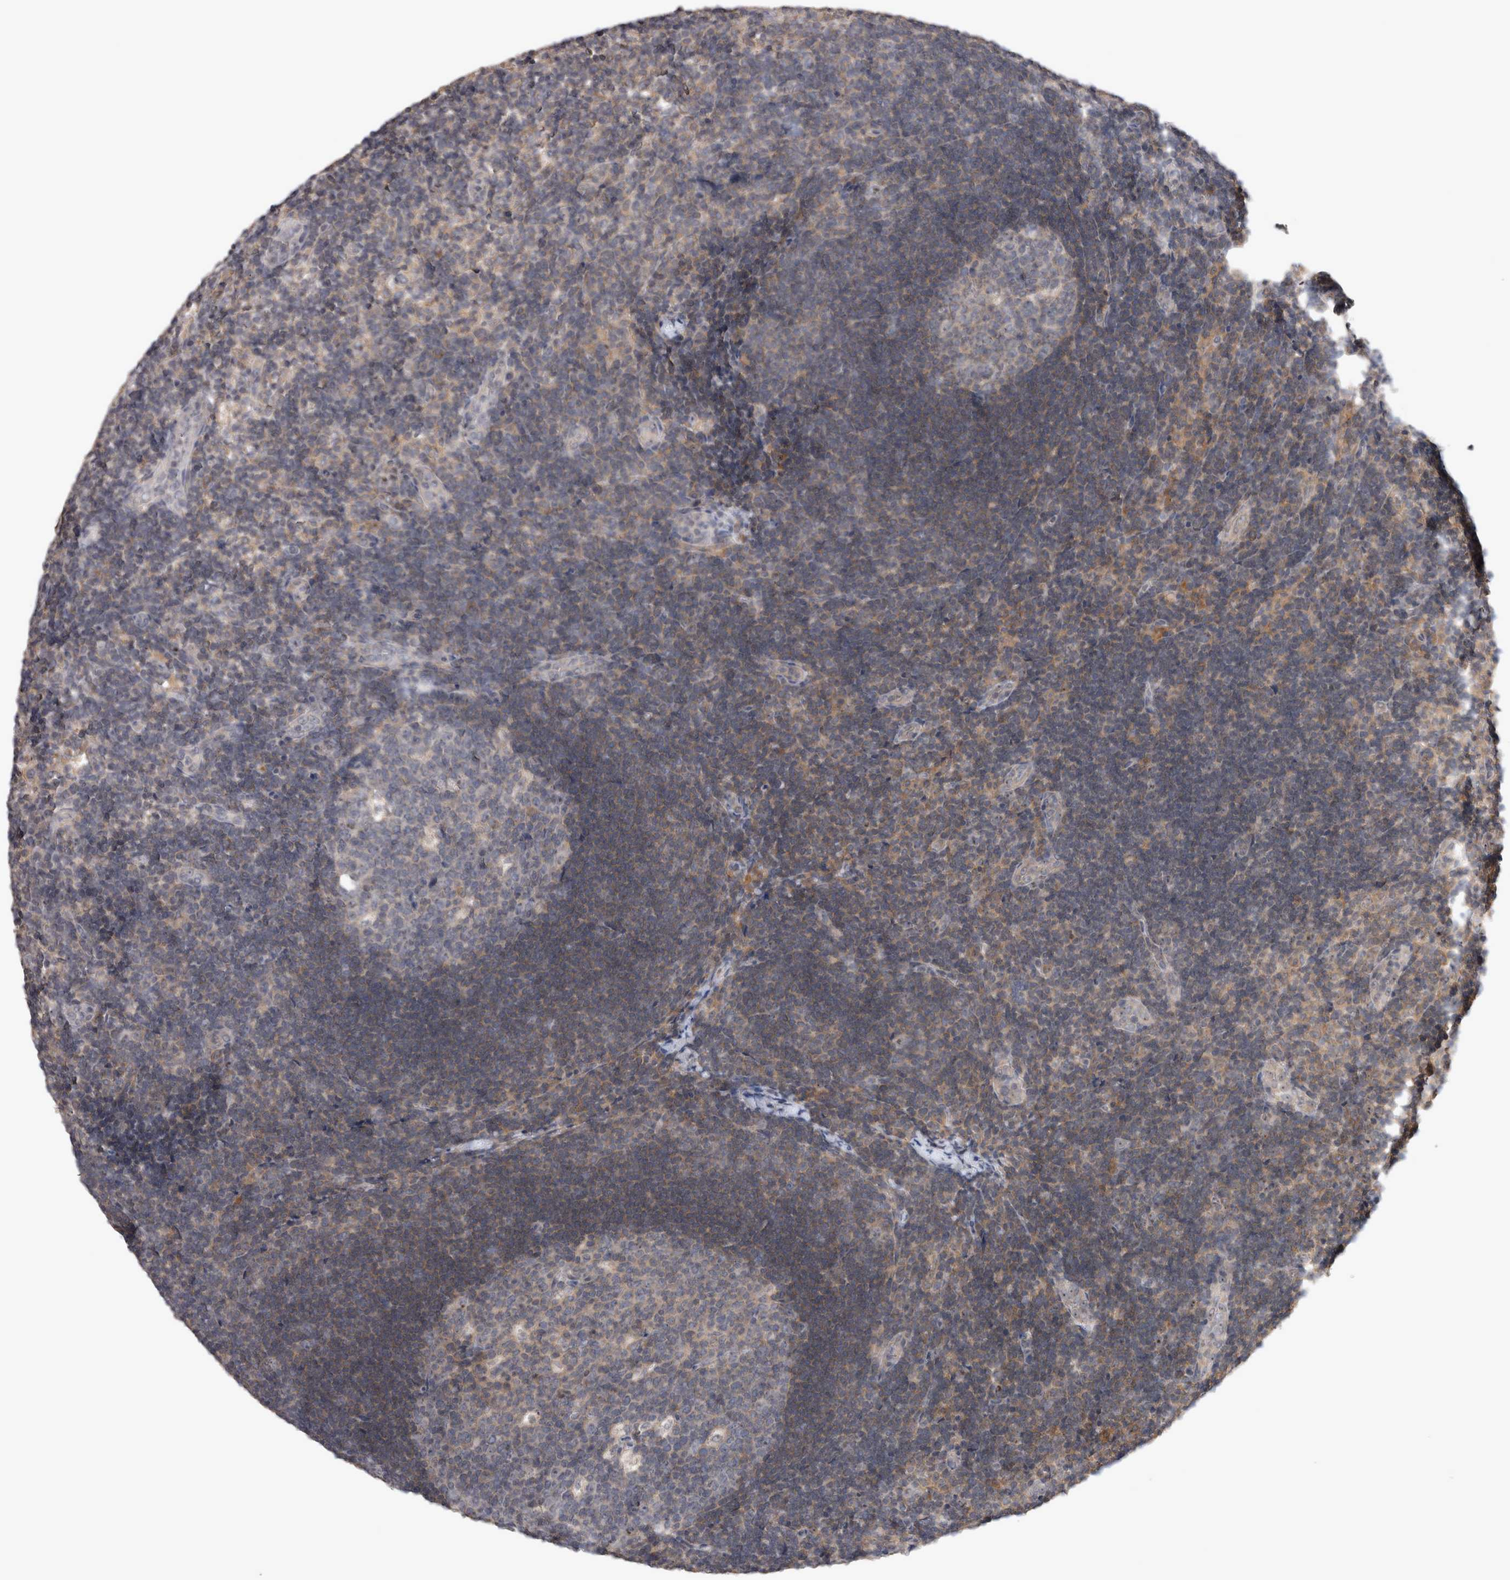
{"staining": {"intensity": "weak", "quantity": "<25%", "location": "cytoplasmic/membranous"}, "tissue": "lymph node", "cell_type": "Germinal center cells", "image_type": "normal", "snomed": [{"axis": "morphology", "description": "Normal tissue, NOS"}, {"axis": "topography", "description": "Lymph node"}], "caption": "This is an immunohistochemistry image of normal lymph node. There is no positivity in germinal center cells.", "gene": "RBM28", "patient": {"sex": "female", "age": 22}}